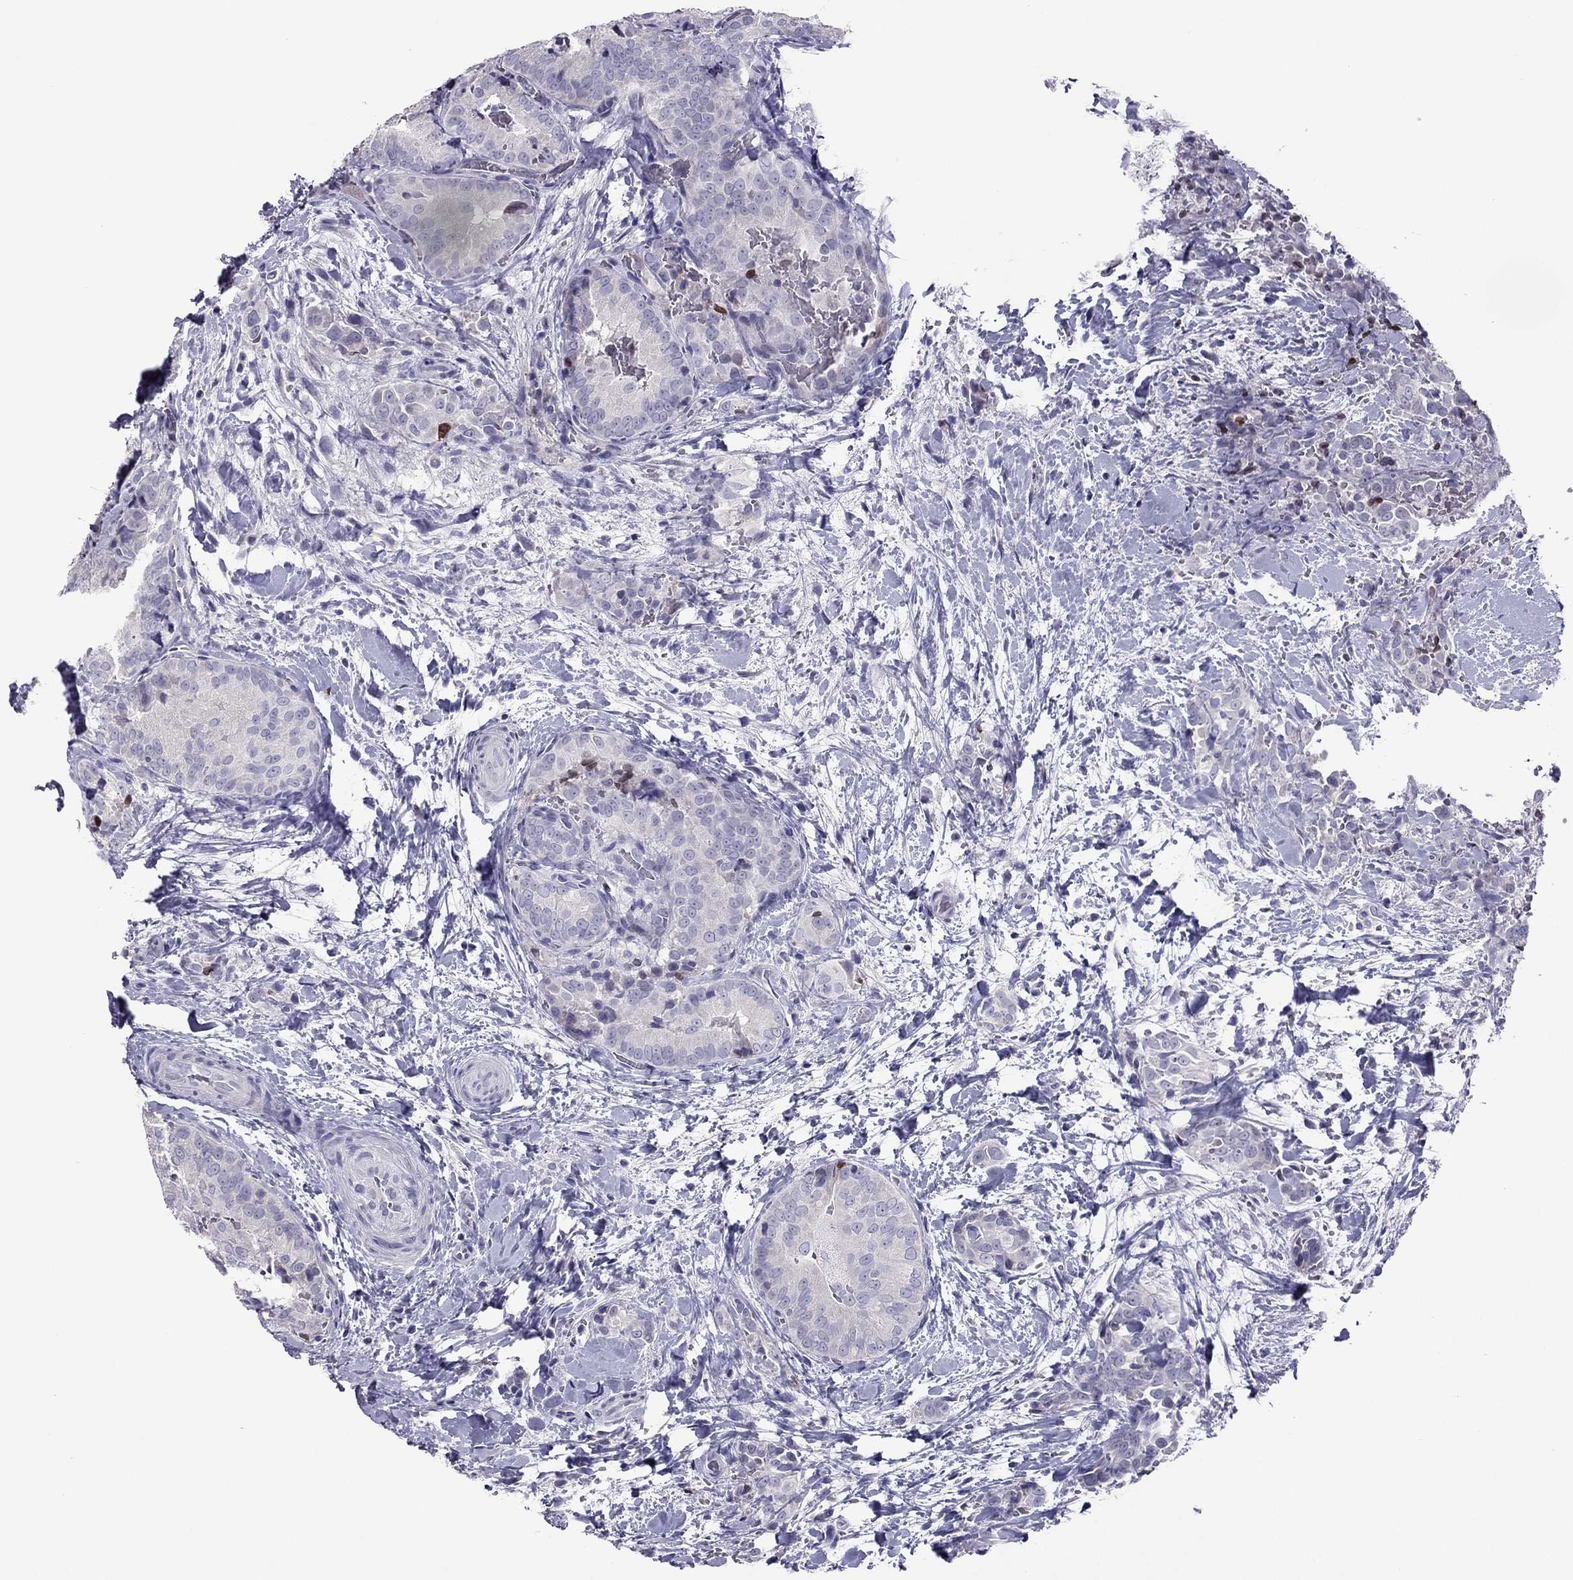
{"staining": {"intensity": "negative", "quantity": "none", "location": "none"}, "tissue": "thyroid cancer", "cell_type": "Tumor cells", "image_type": "cancer", "snomed": [{"axis": "morphology", "description": "Papillary adenocarcinoma, NOS"}, {"axis": "topography", "description": "Thyroid gland"}], "caption": "Tumor cells show no significant positivity in thyroid cancer (papillary adenocarcinoma).", "gene": "RGS8", "patient": {"sex": "male", "age": 61}}